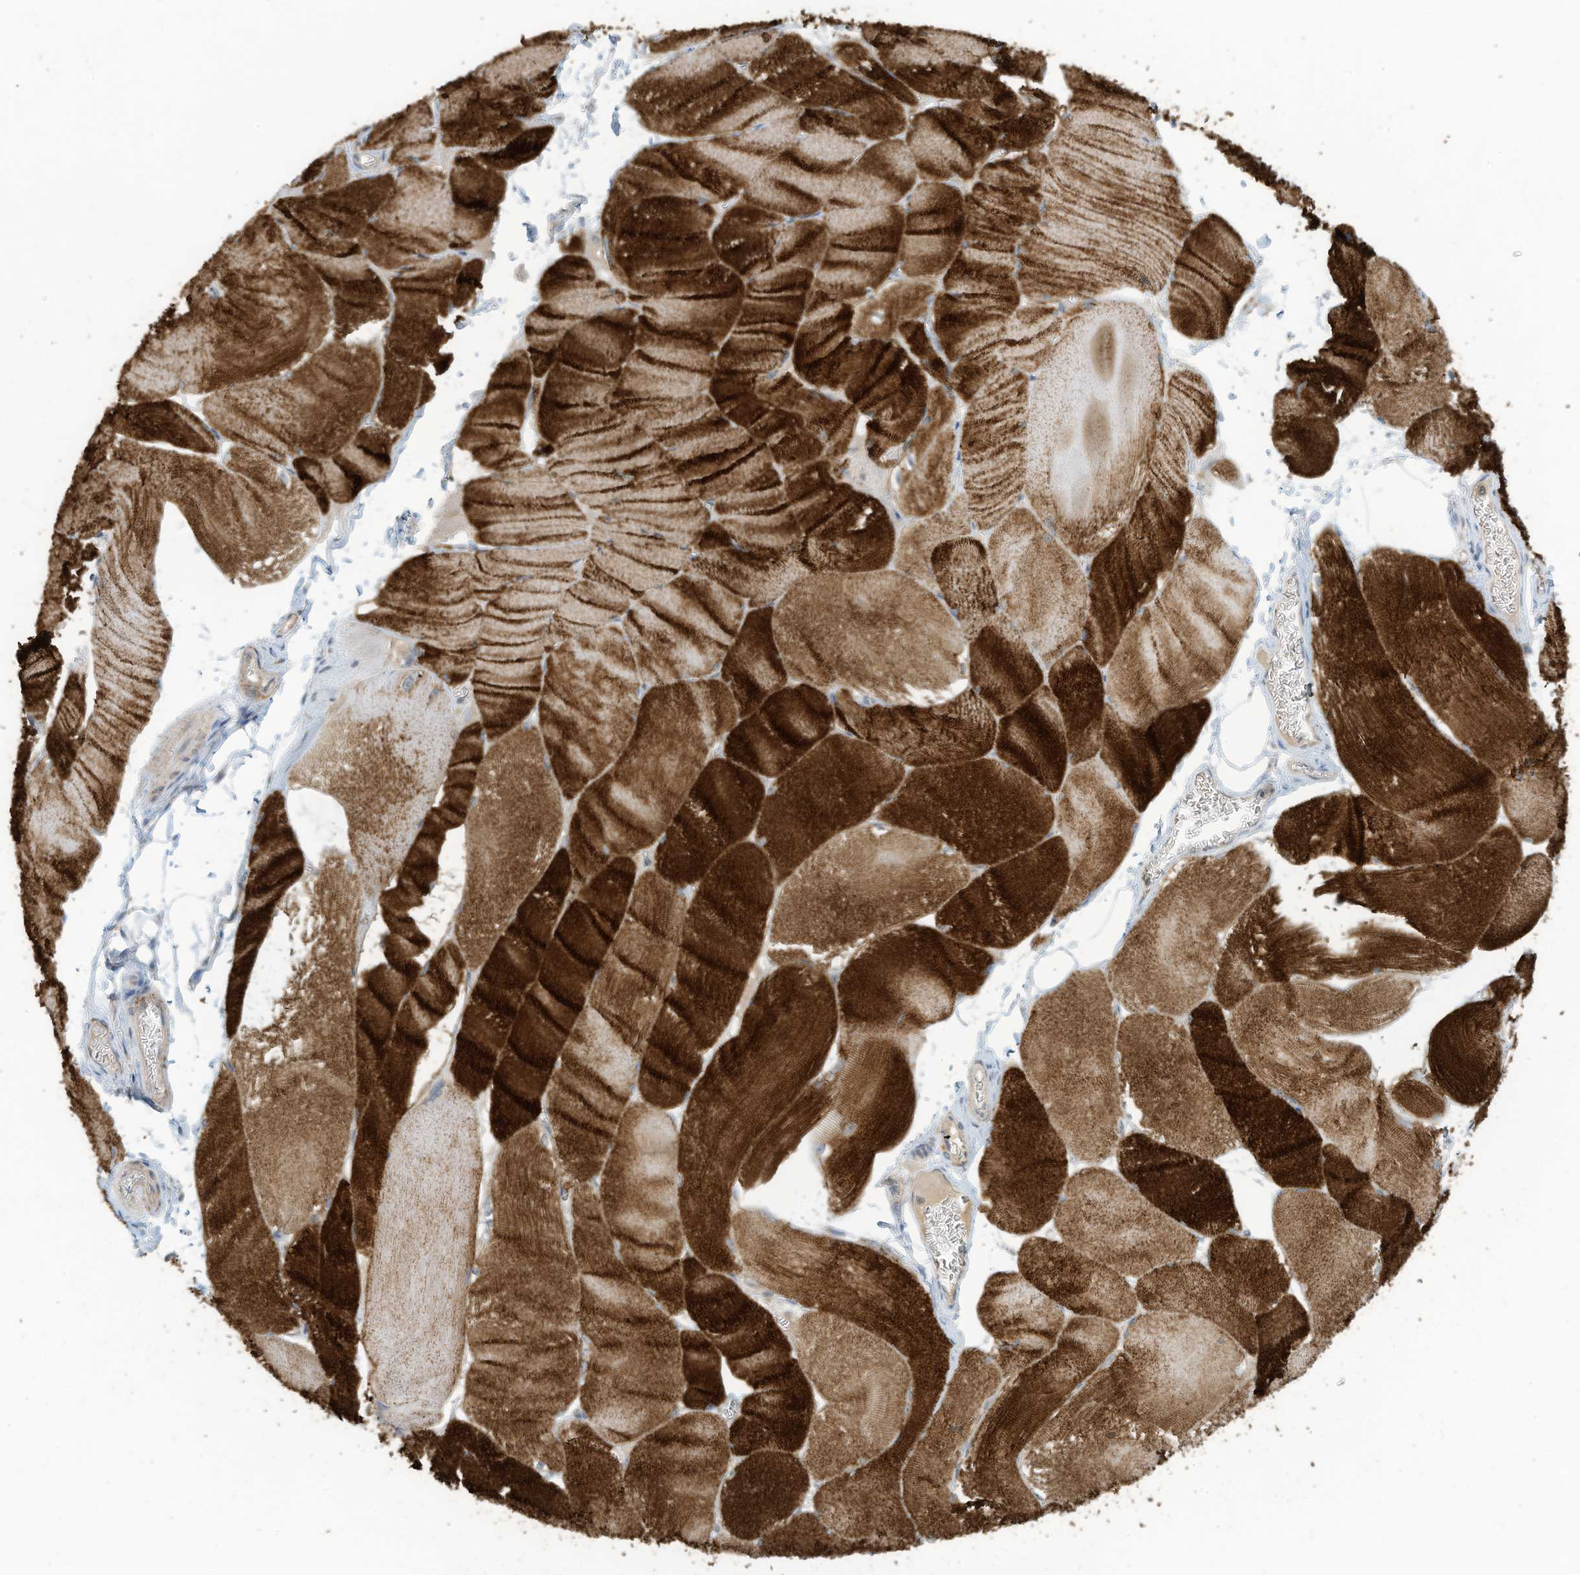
{"staining": {"intensity": "strong", "quantity": ">75%", "location": "cytoplasmic/membranous"}, "tissue": "skeletal muscle", "cell_type": "Myocytes", "image_type": "normal", "snomed": [{"axis": "morphology", "description": "Normal tissue, NOS"}, {"axis": "morphology", "description": "Basal cell carcinoma"}, {"axis": "topography", "description": "Skeletal muscle"}], "caption": "Immunohistochemical staining of benign skeletal muscle exhibits >75% levels of strong cytoplasmic/membranous protein staining in about >75% of myocytes. (brown staining indicates protein expression, while blue staining denotes nuclei).", "gene": "SCGB1D2", "patient": {"sex": "female", "age": 64}}